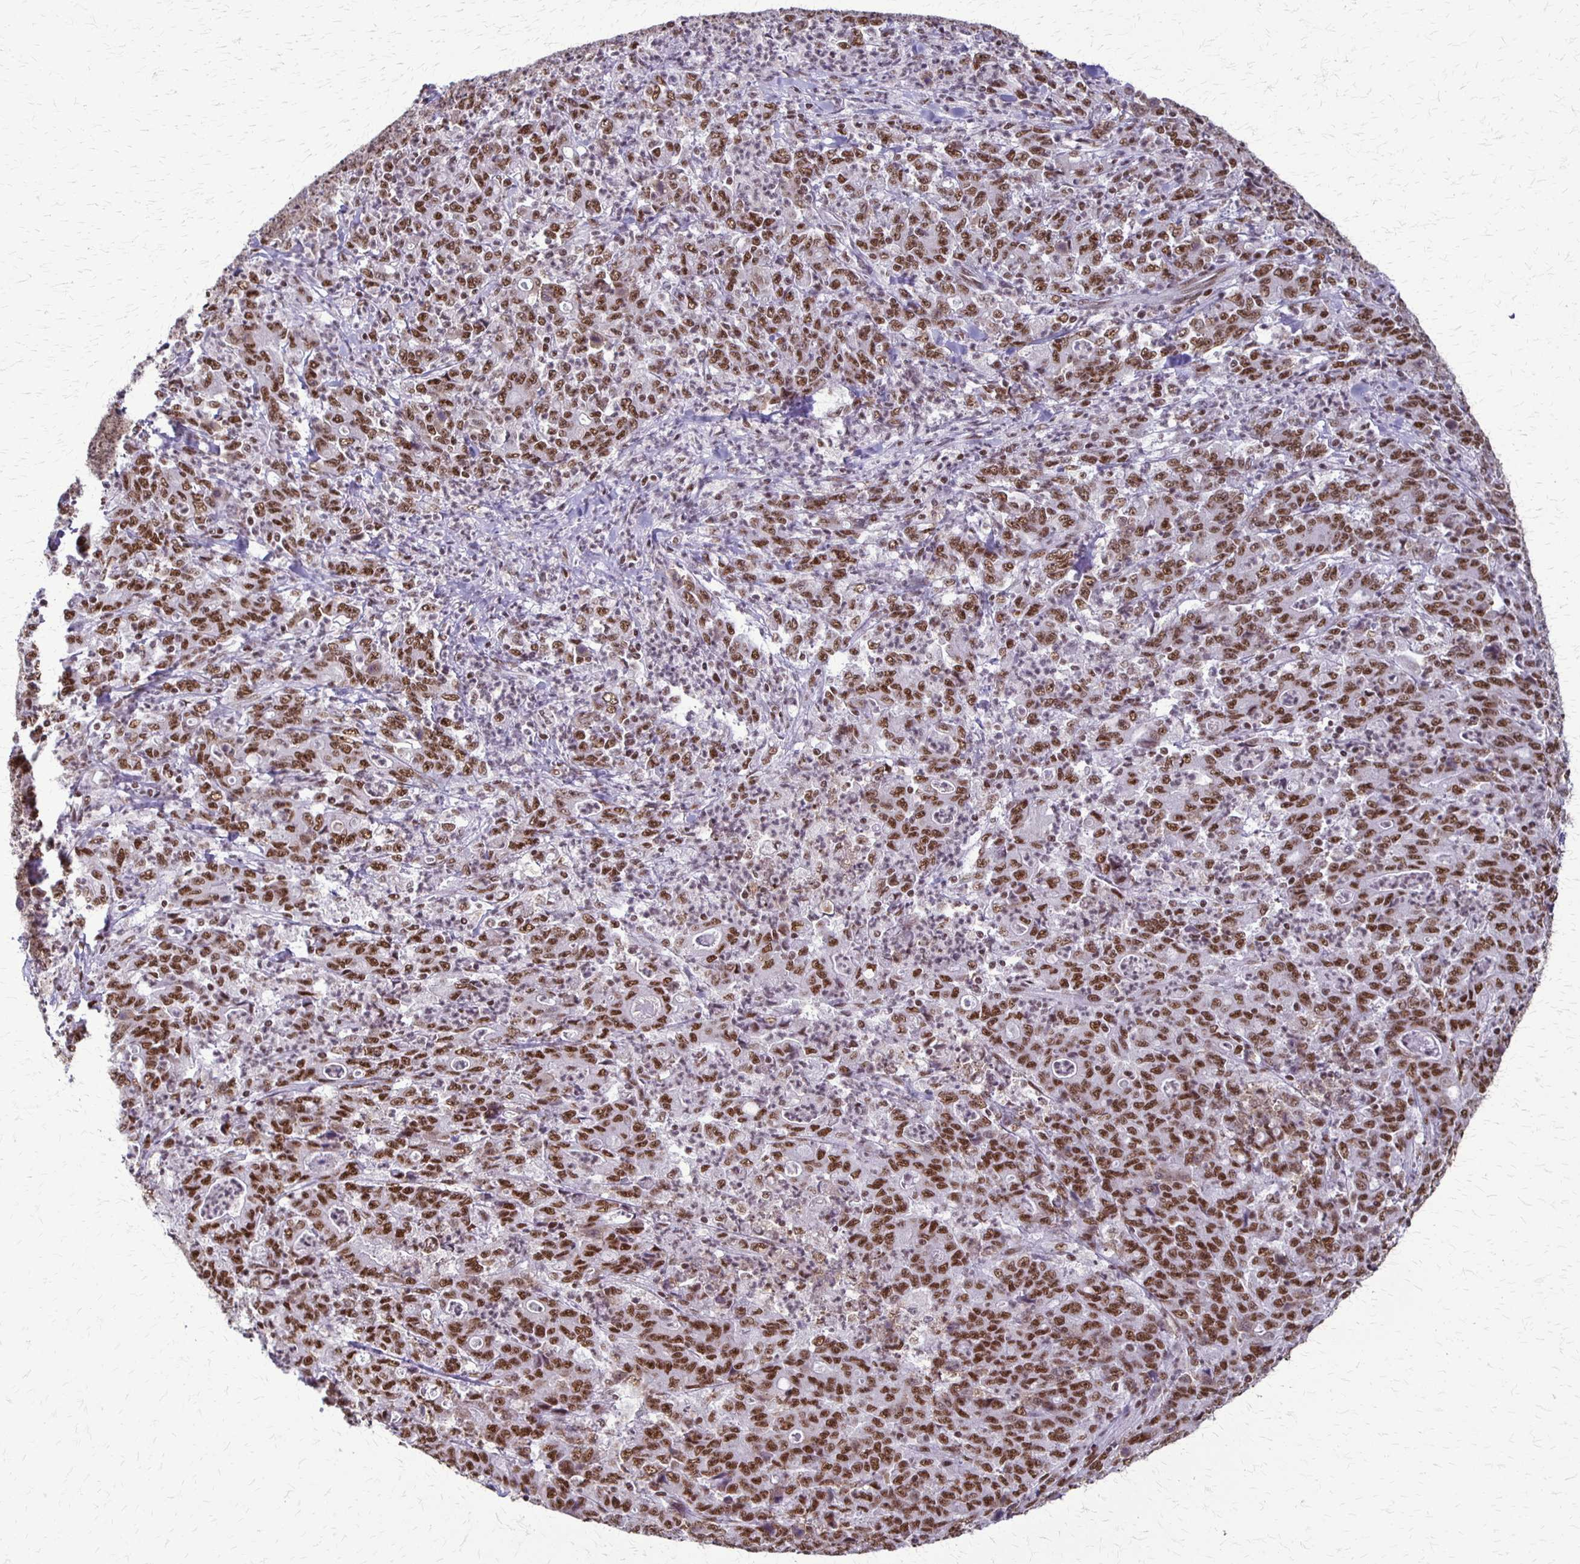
{"staining": {"intensity": "moderate", "quantity": ">75%", "location": "nuclear"}, "tissue": "stomach cancer", "cell_type": "Tumor cells", "image_type": "cancer", "snomed": [{"axis": "morphology", "description": "Adenocarcinoma, NOS"}, {"axis": "topography", "description": "Stomach, lower"}], "caption": "A brown stain highlights moderate nuclear staining of a protein in adenocarcinoma (stomach) tumor cells. The staining was performed using DAB to visualize the protein expression in brown, while the nuclei were stained in blue with hematoxylin (Magnification: 20x).", "gene": "XRCC6", "patient": {"sex": "female", "age": 71}}